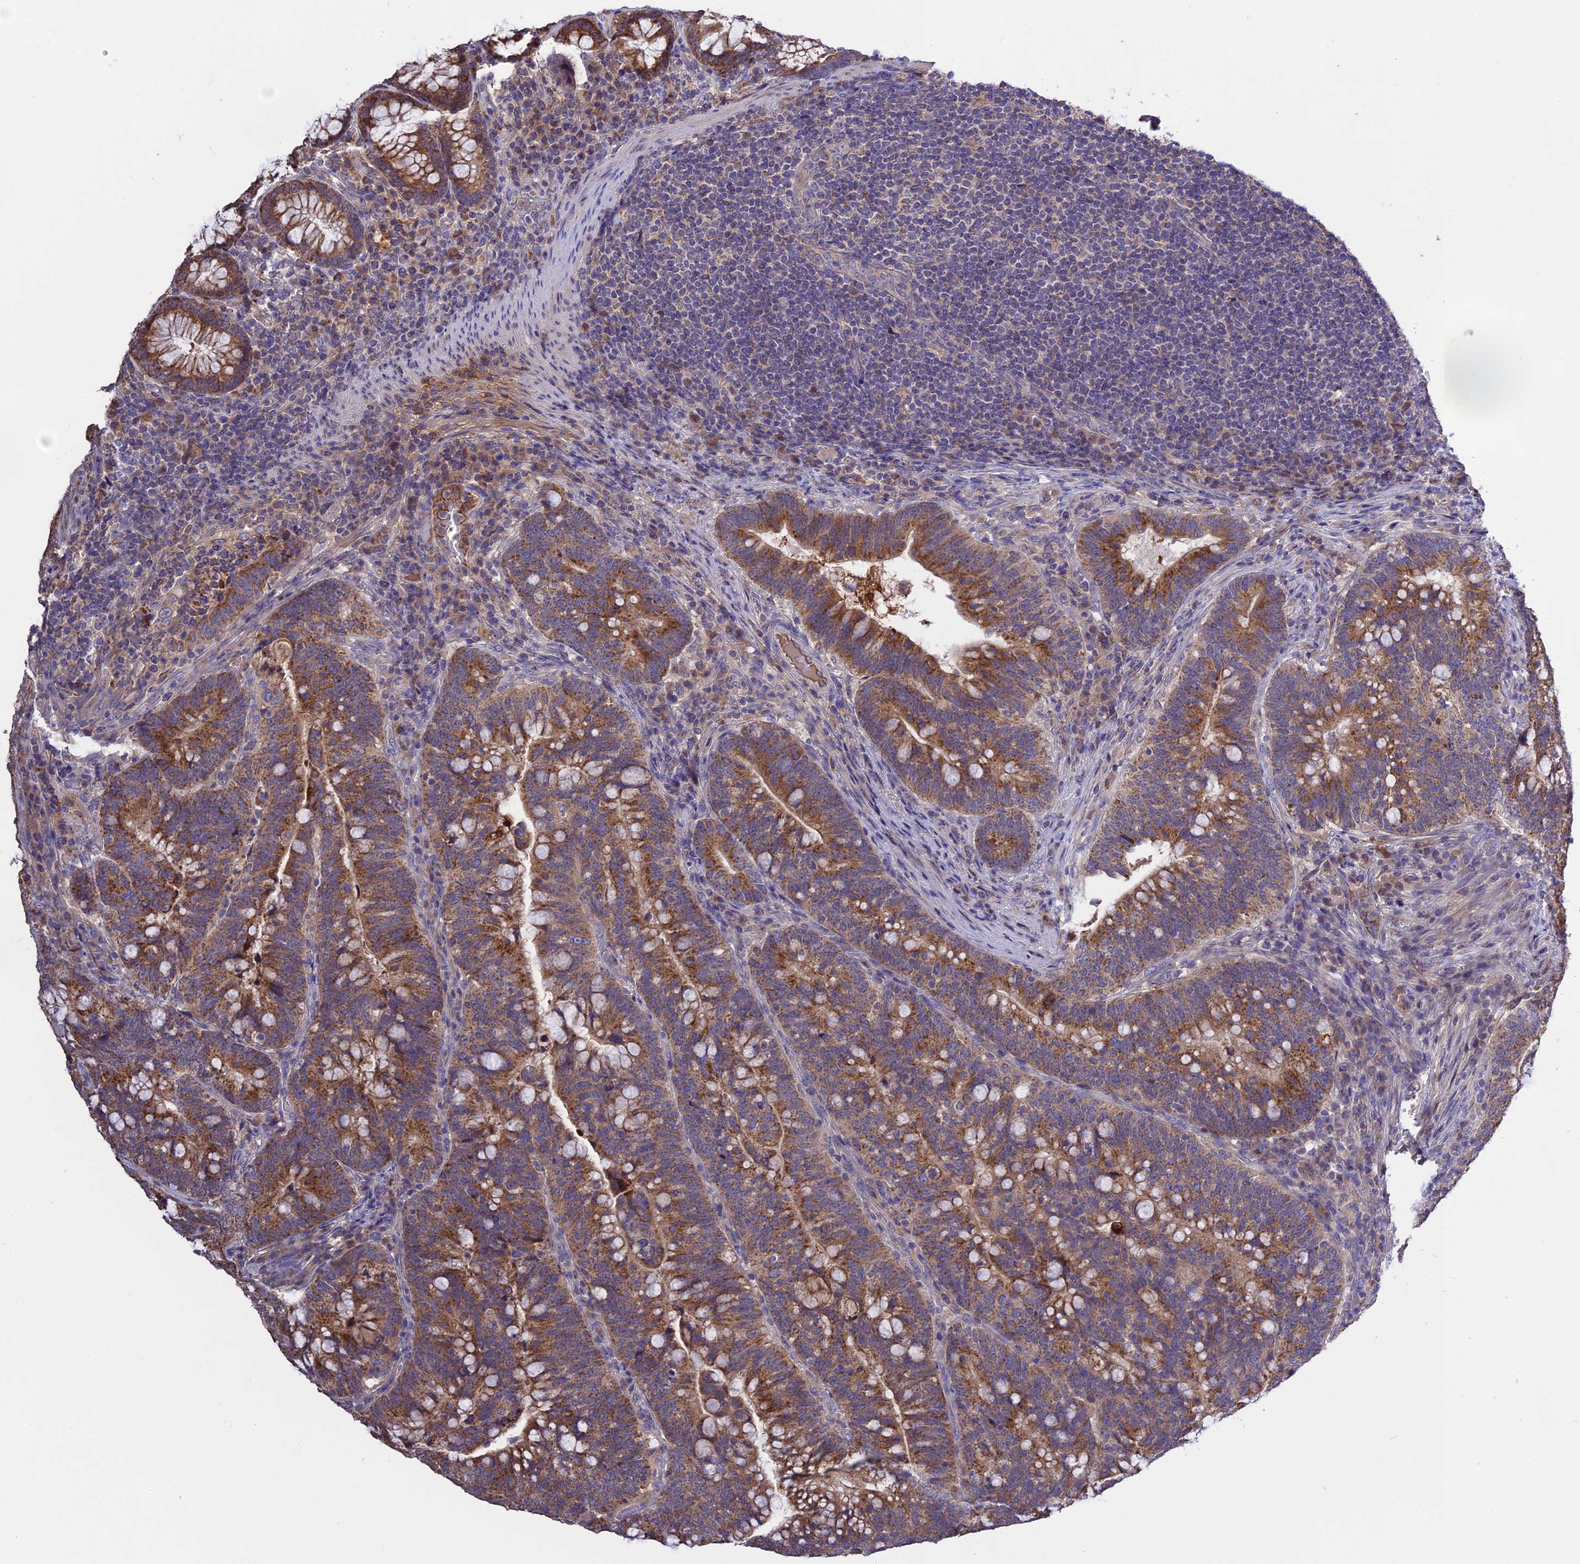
{"staining": {"intensity": "moderate", "quantity": ">75%", "location": "cytoplasmic/membranous"}, "tissue": "colorectal cancer", "cell_type": "Tumor cells", "image_type": "cancer", "snomed": [{"axis": "morphology", "description": "Normal tissue, NOS"}, {"axis": "morphology", "description": "Adenocarcinoma, NOS"}, {"axis": "topography", "description": "Colon"}], "caption": "Immunohistochemistry (IHC) micrograph of neoplastic tissue: colorectal cancer stained using IHC displays medium levels of moderate protein expression localized specifically in the cytoplasmic/membranous of tumor cells, appearing as a cytoplasmic/membranous brown color.", "gene": "NUDT8", "patient": {"sex": "female", "age": 66}}